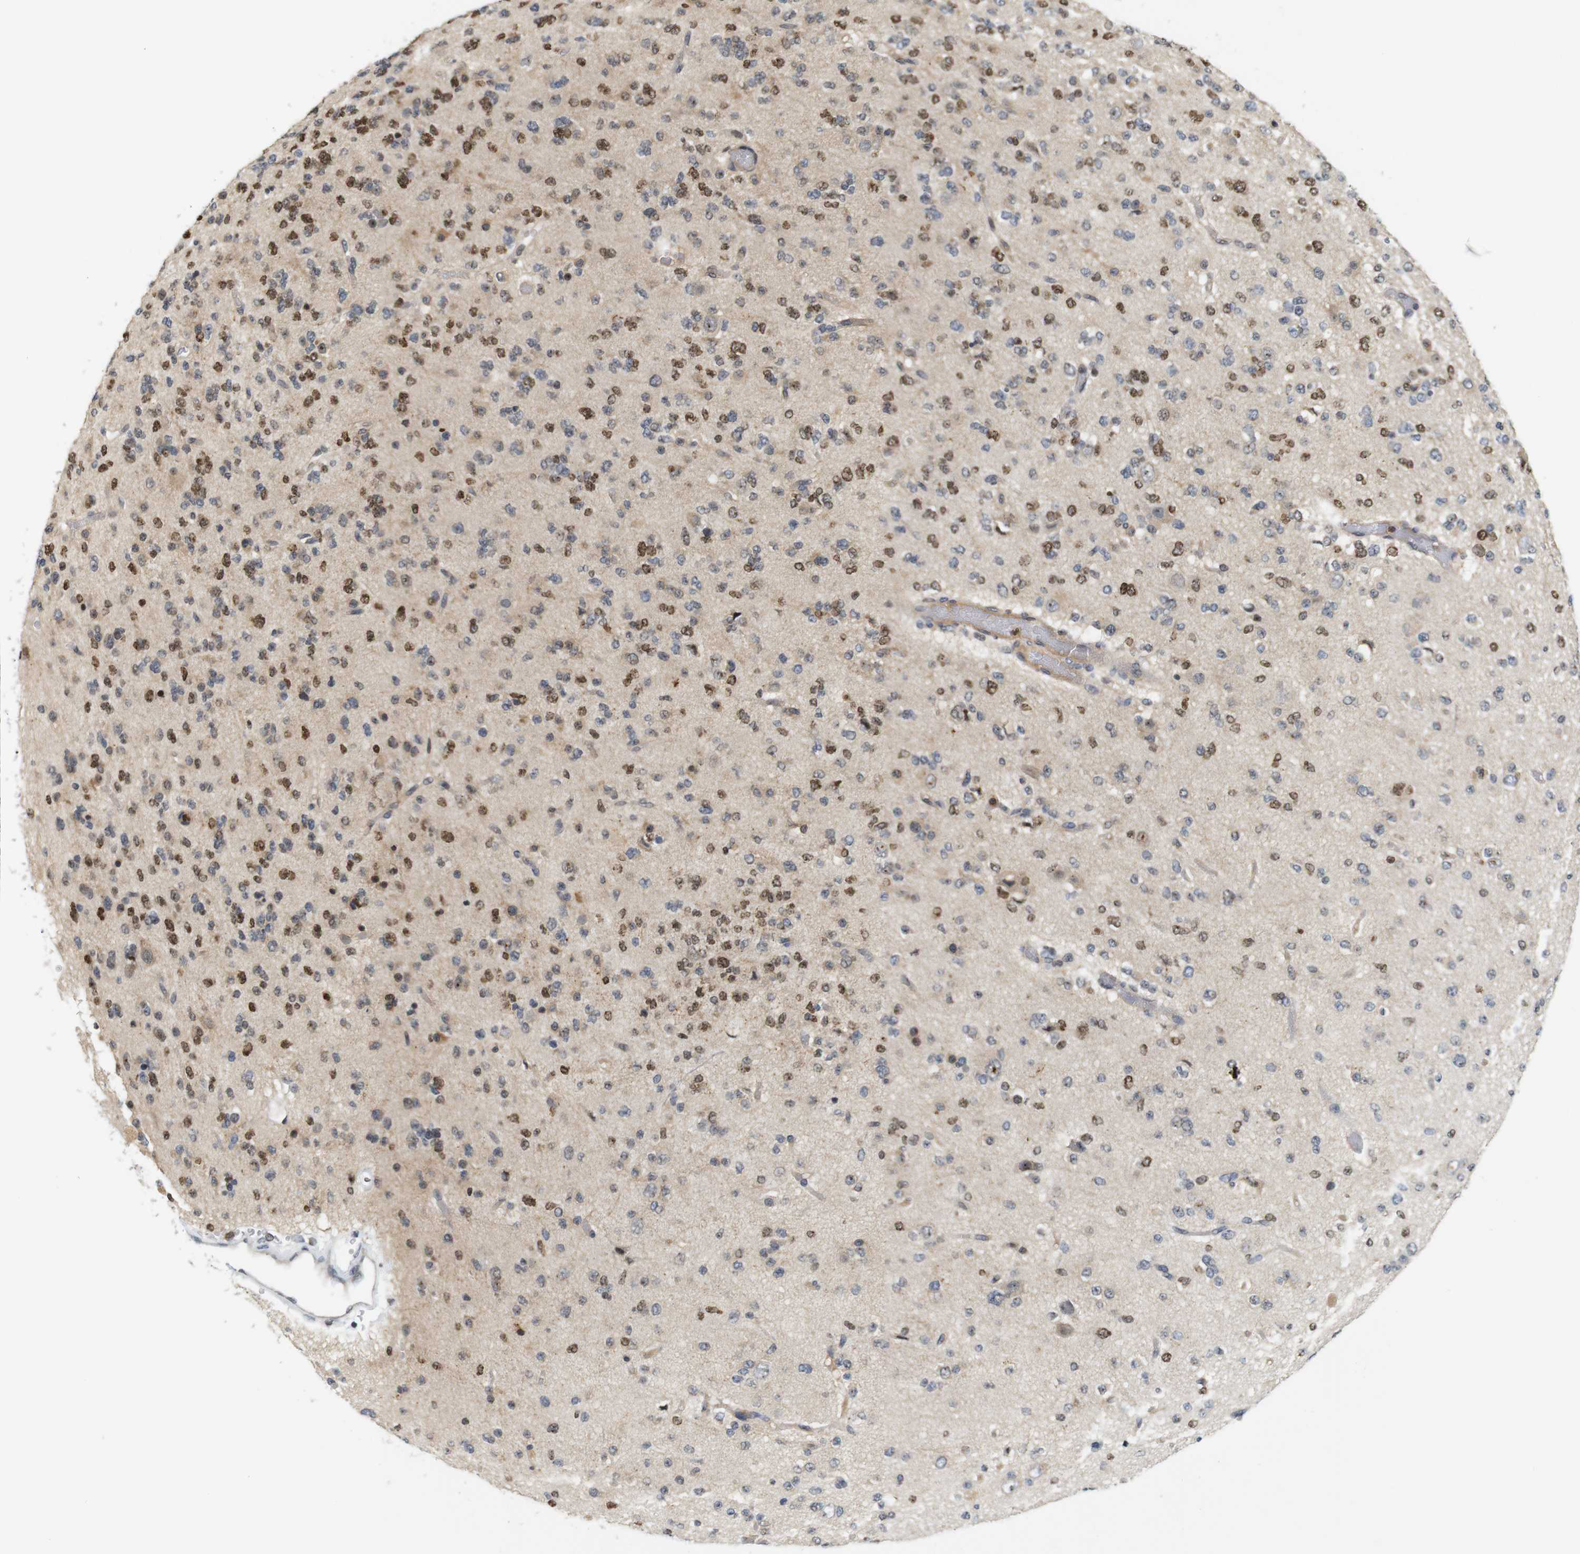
{"staining": {"intensity": "moderate", "quantity": "25%-75%", "location": "nuclear"}, "tissue": "glioma", "cell_type": "Tumor cells", "image_type": "cancer", "snomed": [{"axis": "morphology", "description": "Glioma, malignant, Low grade"}, {"axis": "topography", "description": "Brain"}], "caption": "A photomicrograph of glioma stained for a protein shows moderate nuclear brown staining in tumor cells.", "gene": "MBD1", "patient": {"sex": "male", "age": 38}}